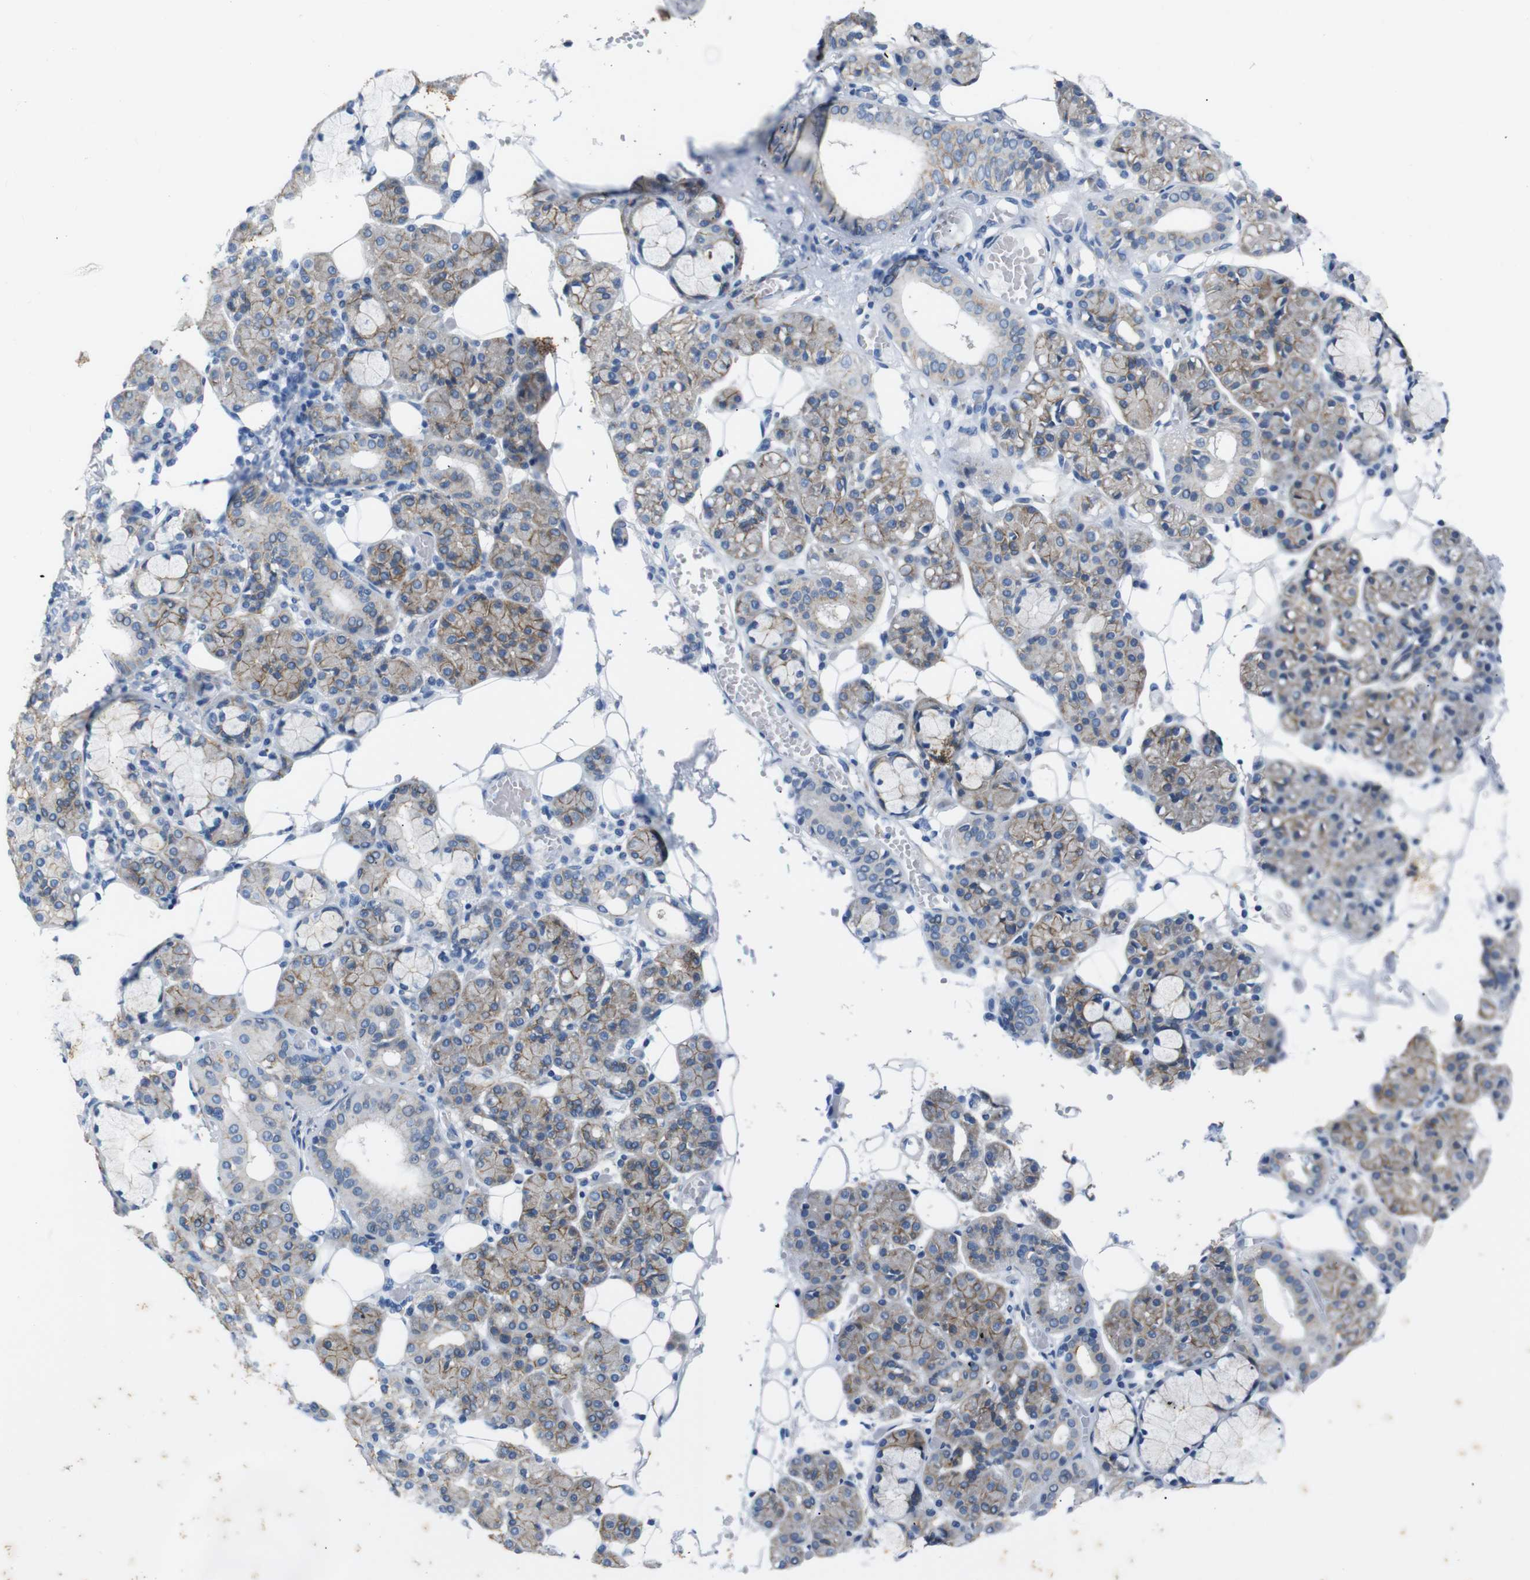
{"staining": {"intensity": "moderate", "quantity": ">75%", "location": "cytoplasmic/membranous"}, "tissue": "salivary gland", "cell_type": "Glandular cells", "image_type": "normal", "snomed": [{"axis": "morphology", "description": "Normal tissue, NOS"}, {"axis": "topography", "description": "Salivary gland"}], "caption": "Immunohistochemistry (IHC) of unremarkable salivary gland shows medium levels of moderate cytoplasmic/membranous positivity in approximately >75% of glandular cells.", "gene": "ANK3", "patient": {"sex": "male", "age": 63}}